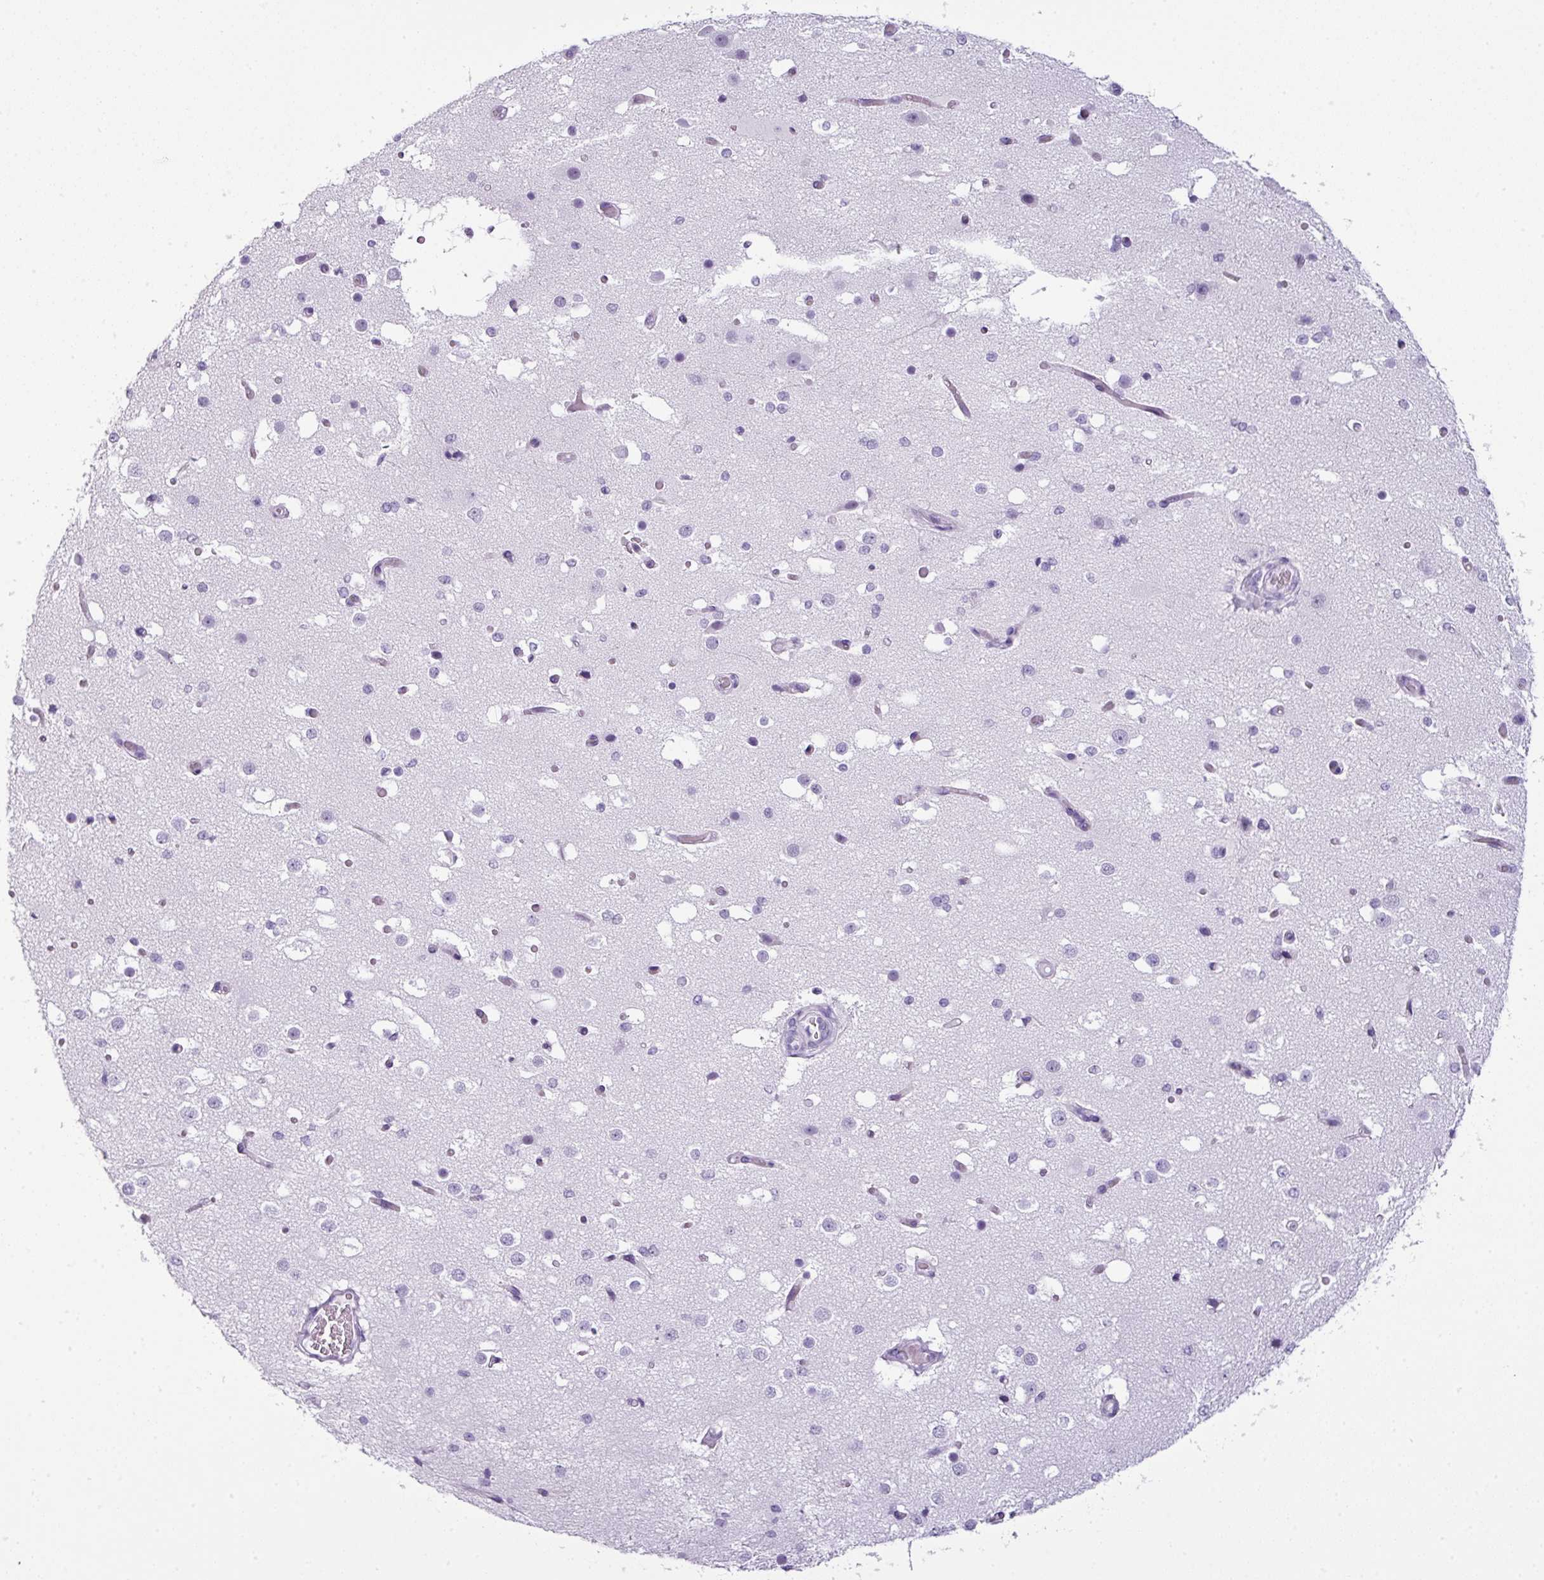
{"staining": {"intensity": "negative", "quantity": "none", "location": "none"}, "tissue": "cerebral cortex", "cell_type": "Endothelial cells", "image_type": "normal", "snomed": [{"axis": "morphology", "description": "Normal tissue, NOS"}, {"axis": "morphology", "description": "Inflammation, NOS"}, {"axis": "topography", "description": "Cerebral cortex"}], "caption": "A high-resolution micrograph shows immunohistochemistry staining of unremarkable cerebral cortex, which exhibits no significant positivity in endothelial cells.", "gene": "SCT", "patient": {"sex": "male", "age": 6}}